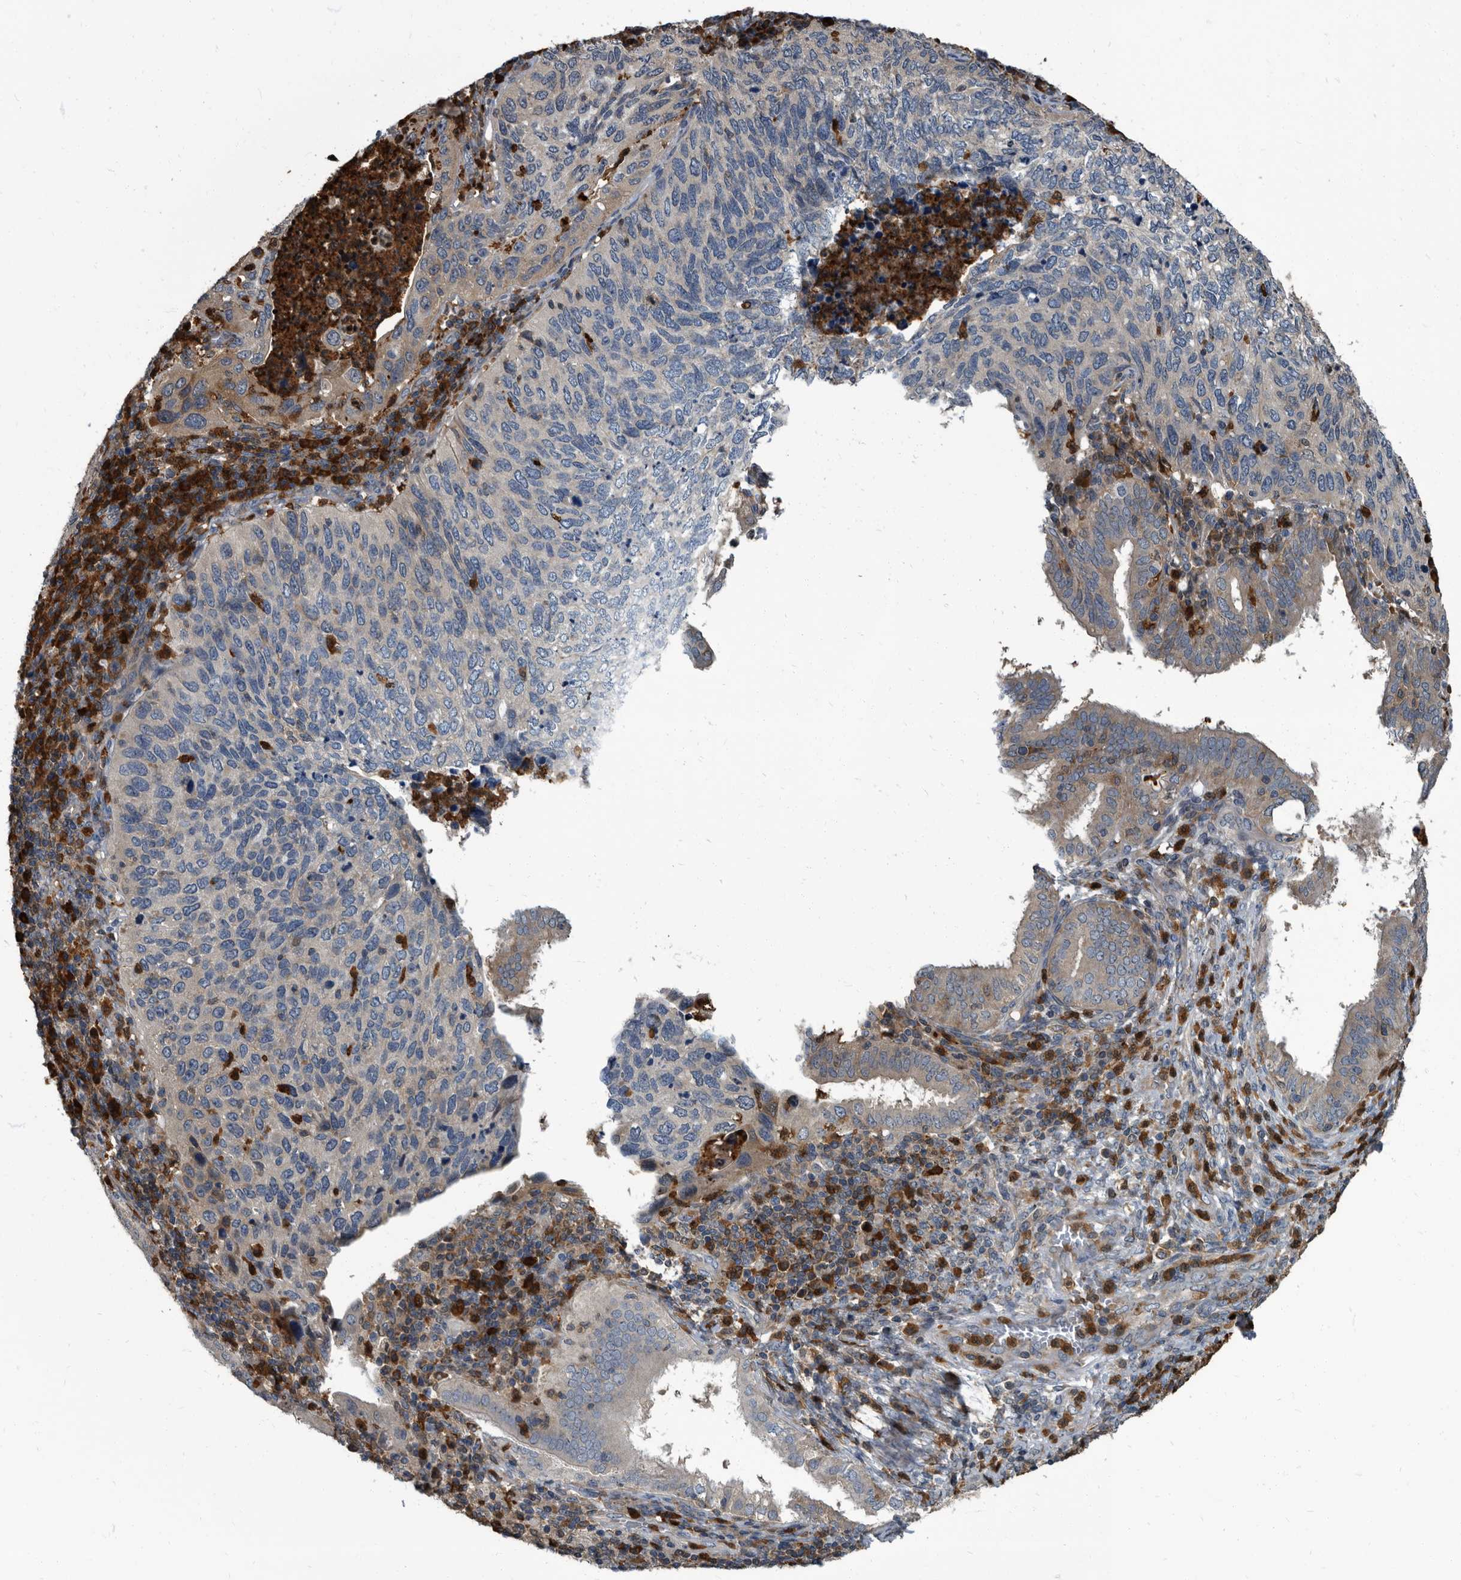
{"staining": {"intensity": "weak", "quantity": "<25%", "location": "cytoplasmic/membranous"}, "tissue": "cervical cancer", "cell_type": "Tumor cells", "image_type": "cancer", "snomed": [{"axis": "morphology", "description": "Squamous cell carcinoma, NOS"}, {"axis": "topography", "description": "Cervix"}], "caption": "The histopathology image exhibits no significant positivity in tumor cells of cervical cancer (squamous cell carcinoma).", "gene": "CDV3", "patient": {"sex": "female", "age": 38}}